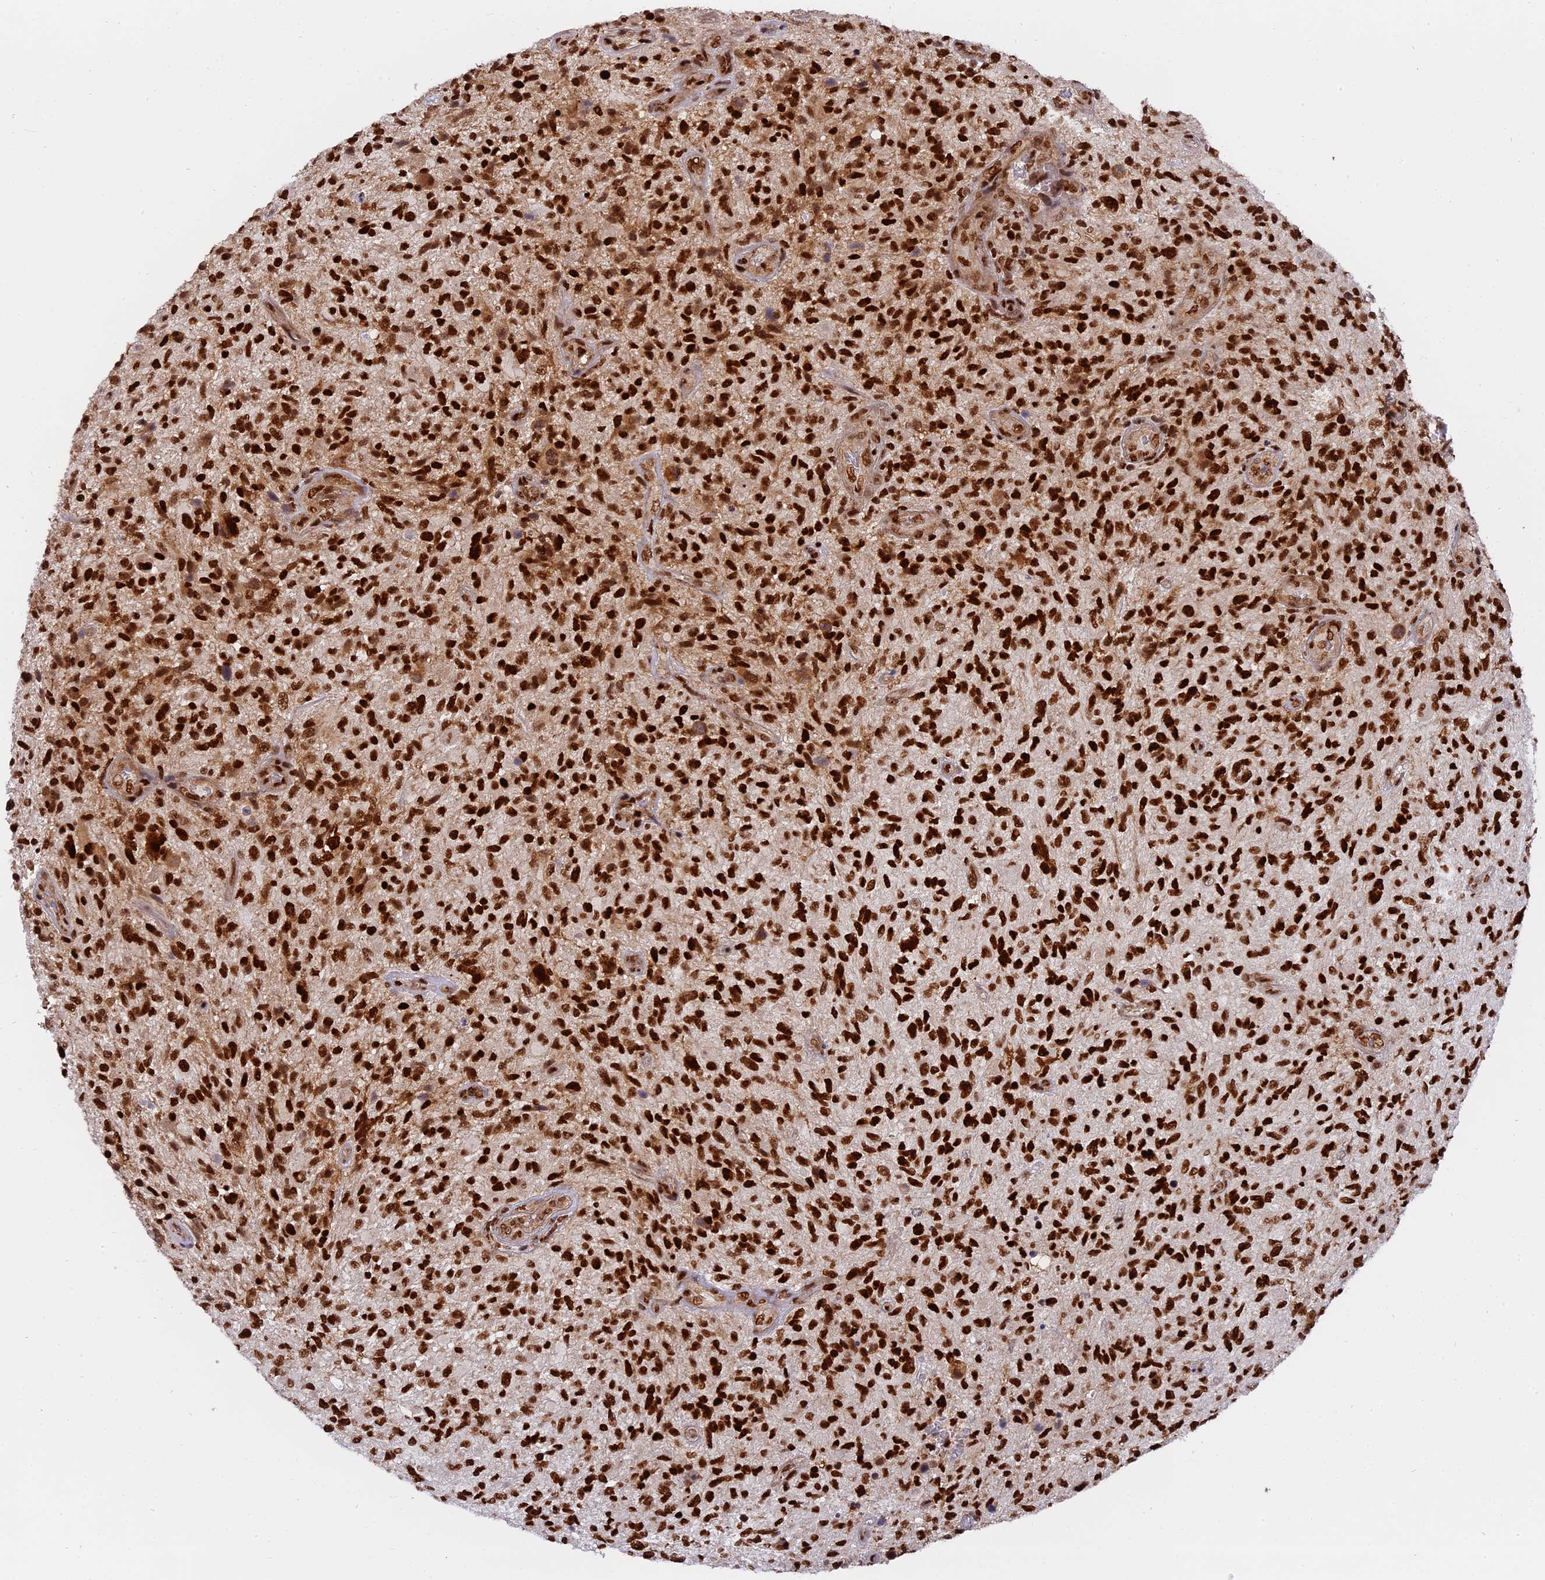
{"staining": {"intensity": "strong", "quantity": ">75%", "location": "nuclear"}, "tissue": "glioma", "cell_type": "Tumor cells", "image_type": "cancer", "snomed": [{"axis": "morphology", "description": "Glioma, malignant, High grade"}, {"axis": "topography", "description": "Brain"}], "caption": "Protein expression analysis of human malignant glioma (high-grade) reveals strong nuclear staining in about >75% of tumor cells.", "gene": "RAMAC", "patient": {"sex": "male", "age": 47}}